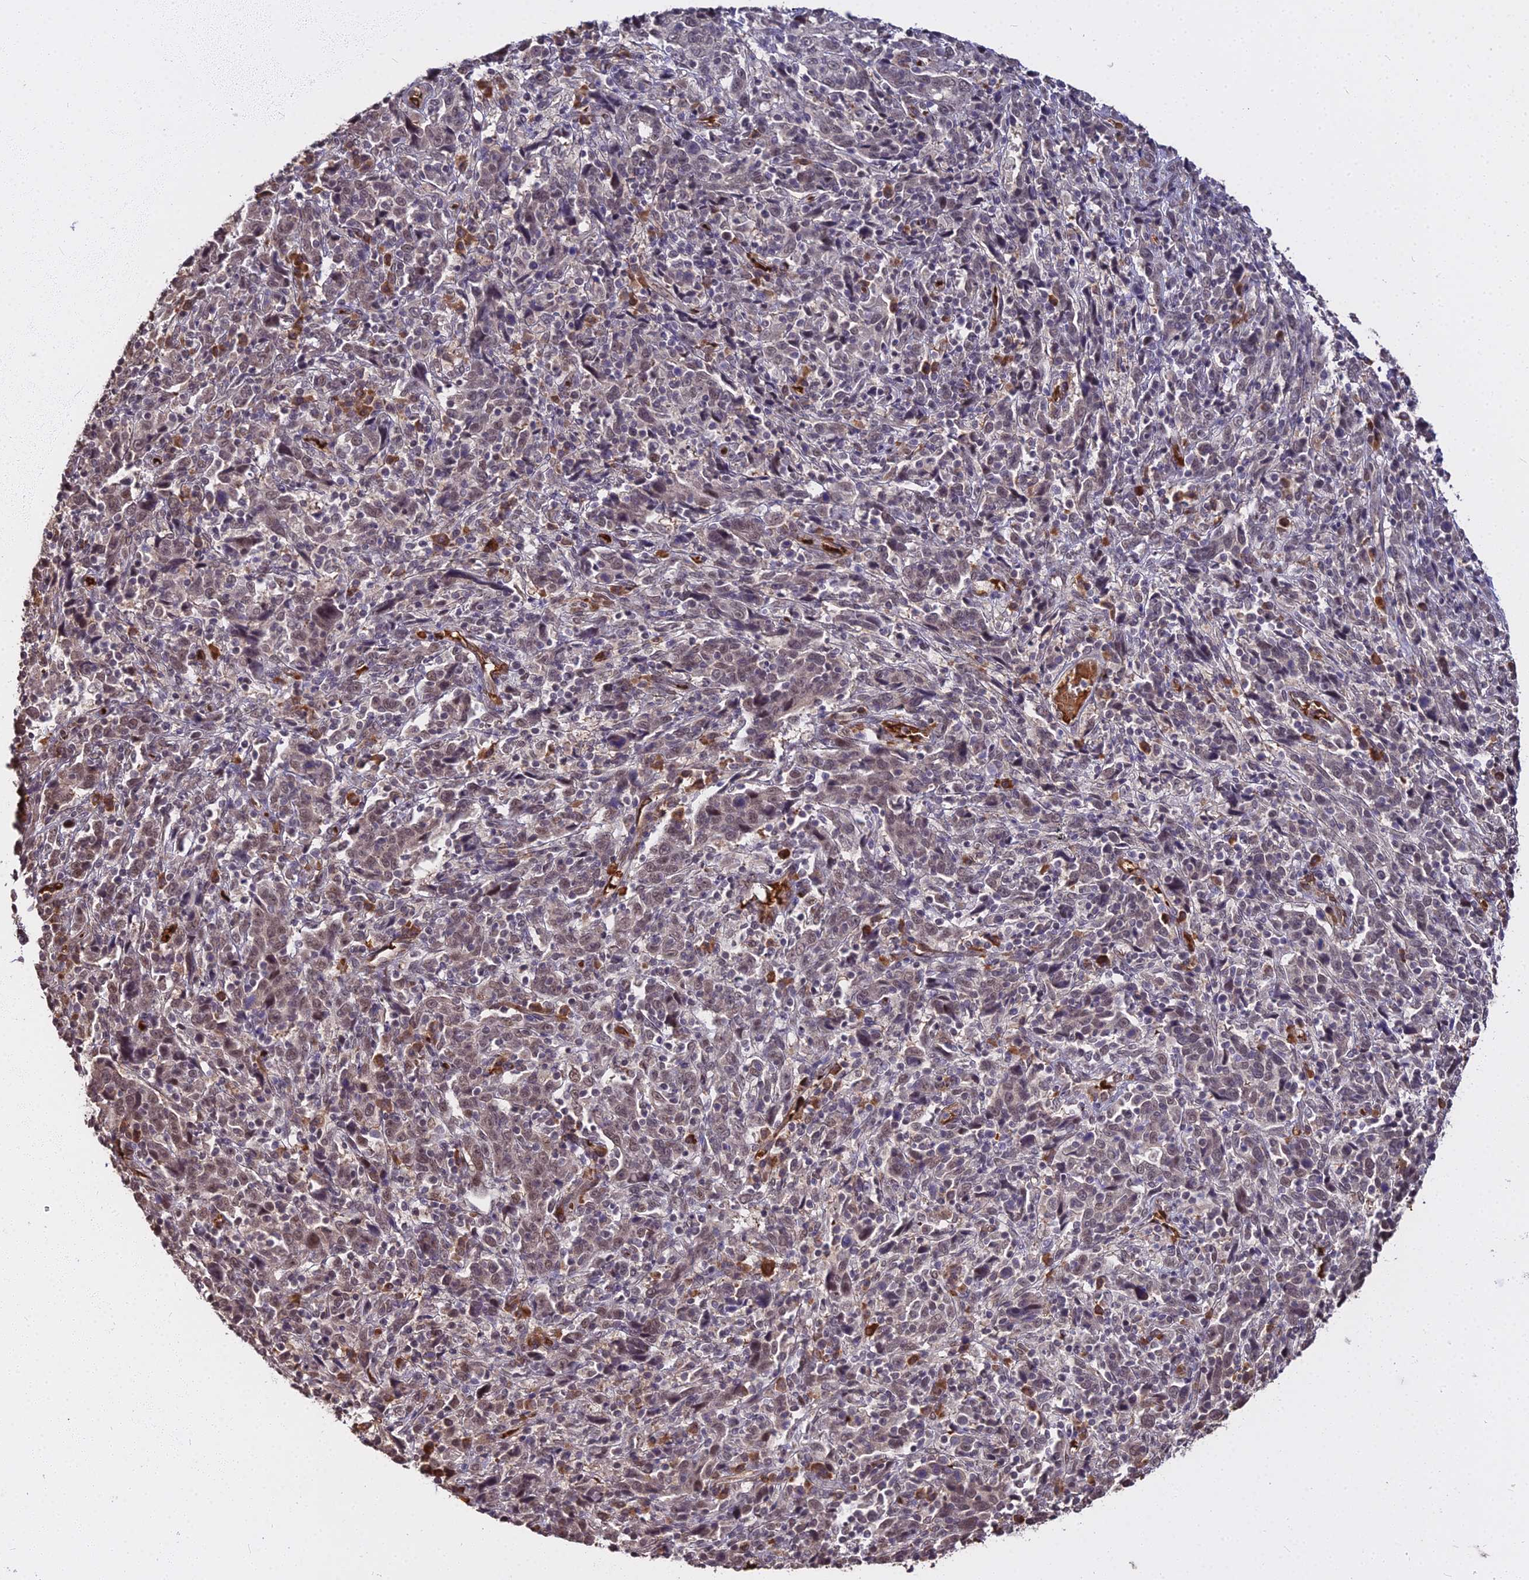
{"staining": {"intensity": "weak", "quantity": "<25%", "location": "nuclear"}, "tissue": "cervical cancer", "cell_type": "Tumor cells", "image_type": "cancer", "snomed": [{"axis": "morphology", "description": "Squamous cell carcinoma, NOS"}, {"axis": "topography", "description": "Cervix"}], "caption": "This is a image of IHC staining of squamous cell carcinoma (cervical), which shows no staining in tumor cells. (Stains: DAB (3,3'-diaminobenzidine) immunohistochemistry with hematoxylin counter stain, Microscopy: brightfield microscopy at high magnification).", "gene": "ZDBF2", "patient": {"sex": "female", "age": 46}}